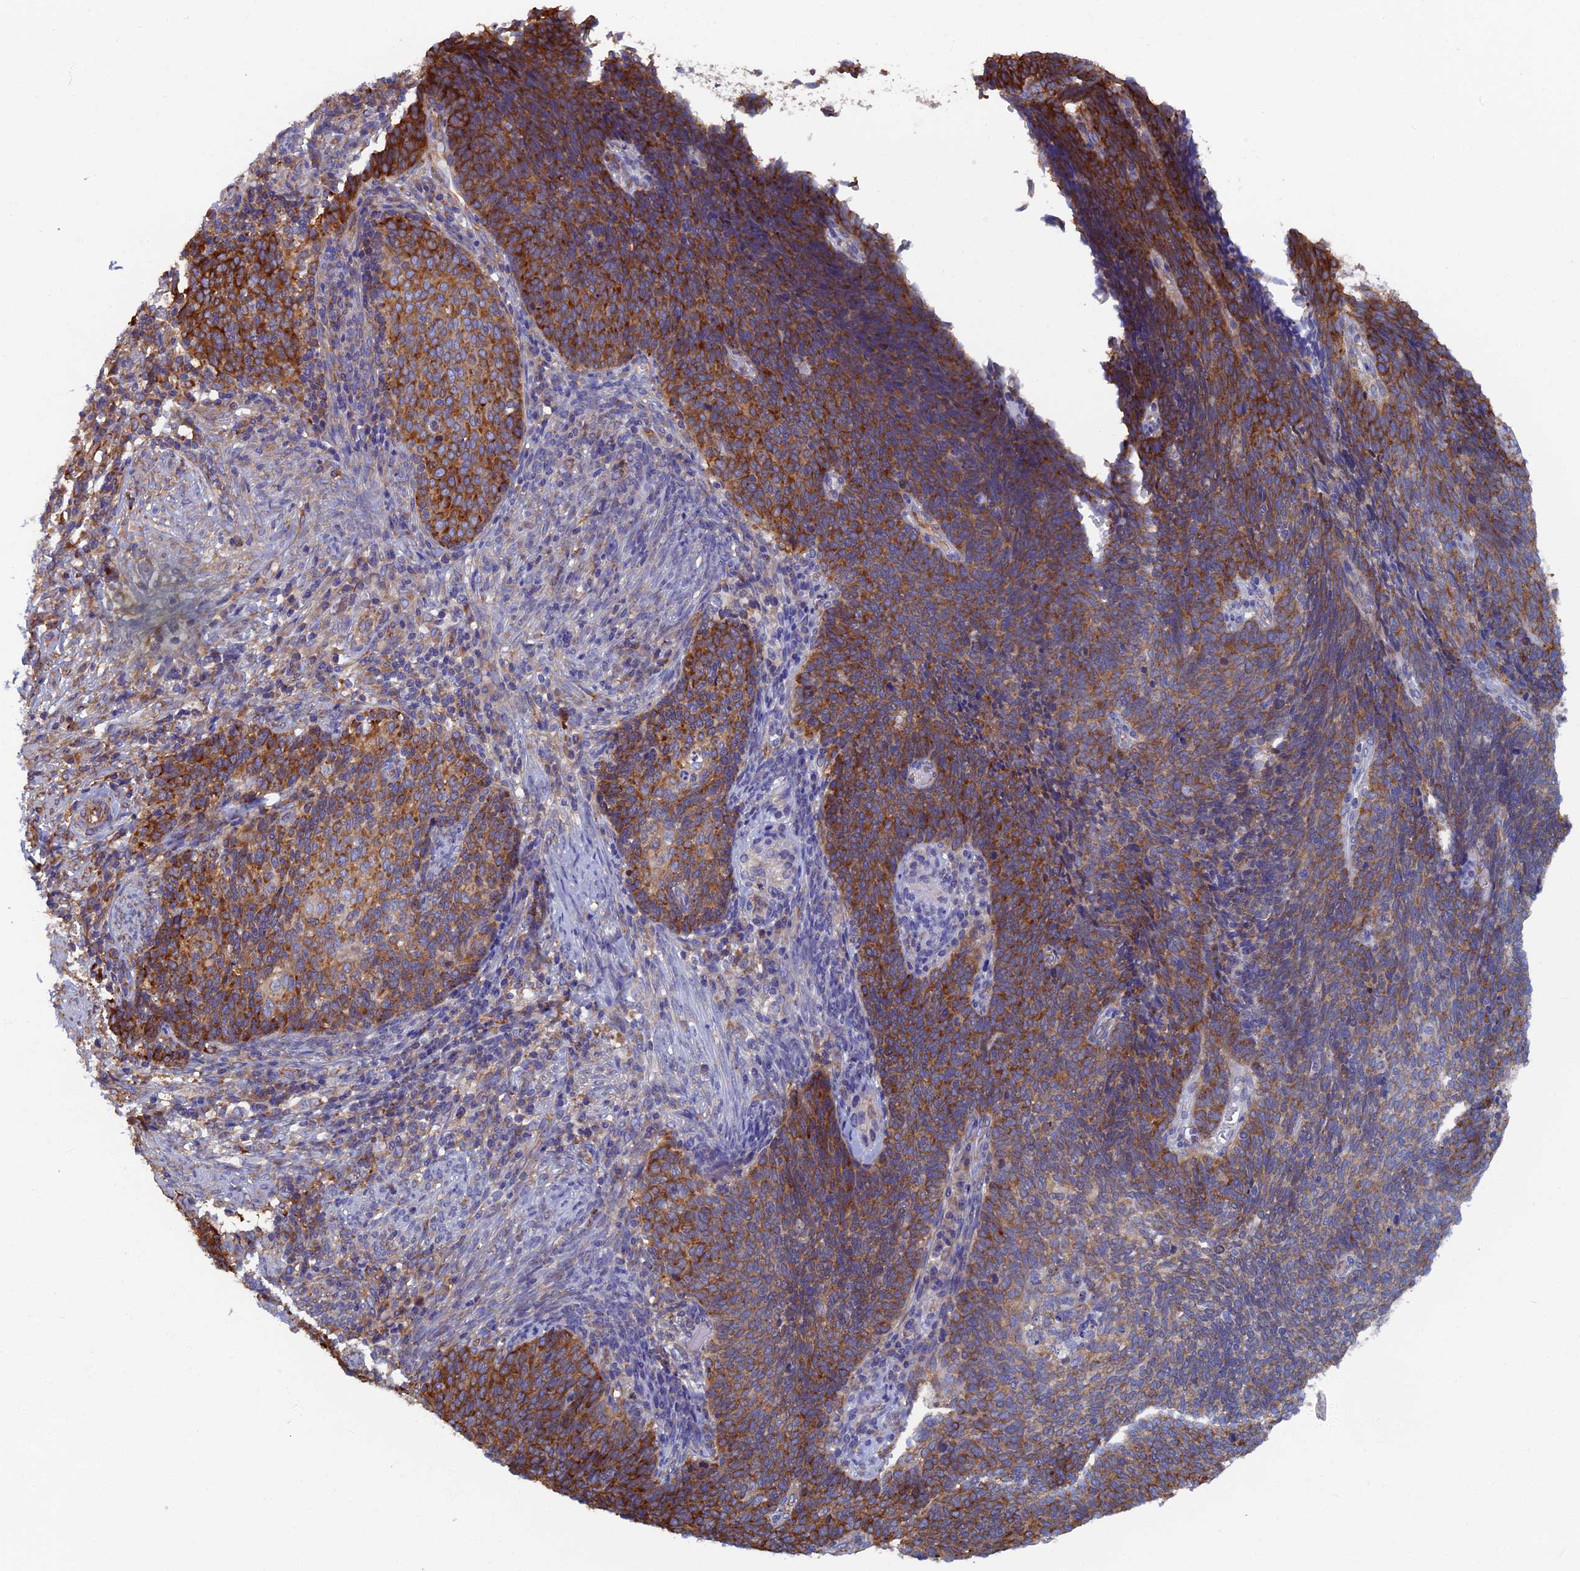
{"staining": {"intensity": "moderate", "quantity": "25%-75%", "location": "cytoplasmic/membranous"}, "tissue": "cervical cancer", "cell_type": "Tumor cells", "image_type": "cancer", "snomed": [{"axis": "morphology", "description": "Squamous cell carcinoma, NOS"}, {"axis": "topography", "description": "Cervix"}], "caption": "The immunohistochemical stain labels moderate cytoplasmic/membranous staining in tumor cells of cervical cancer tissue. Using DAB (3,3'-diaminobenzidine) (brown) and hematoxylin (blue) stains, captured at high magnification using brightfield microscopy.", "gene": "YBX1", "patient": {"sex": "female", "age": 39}}